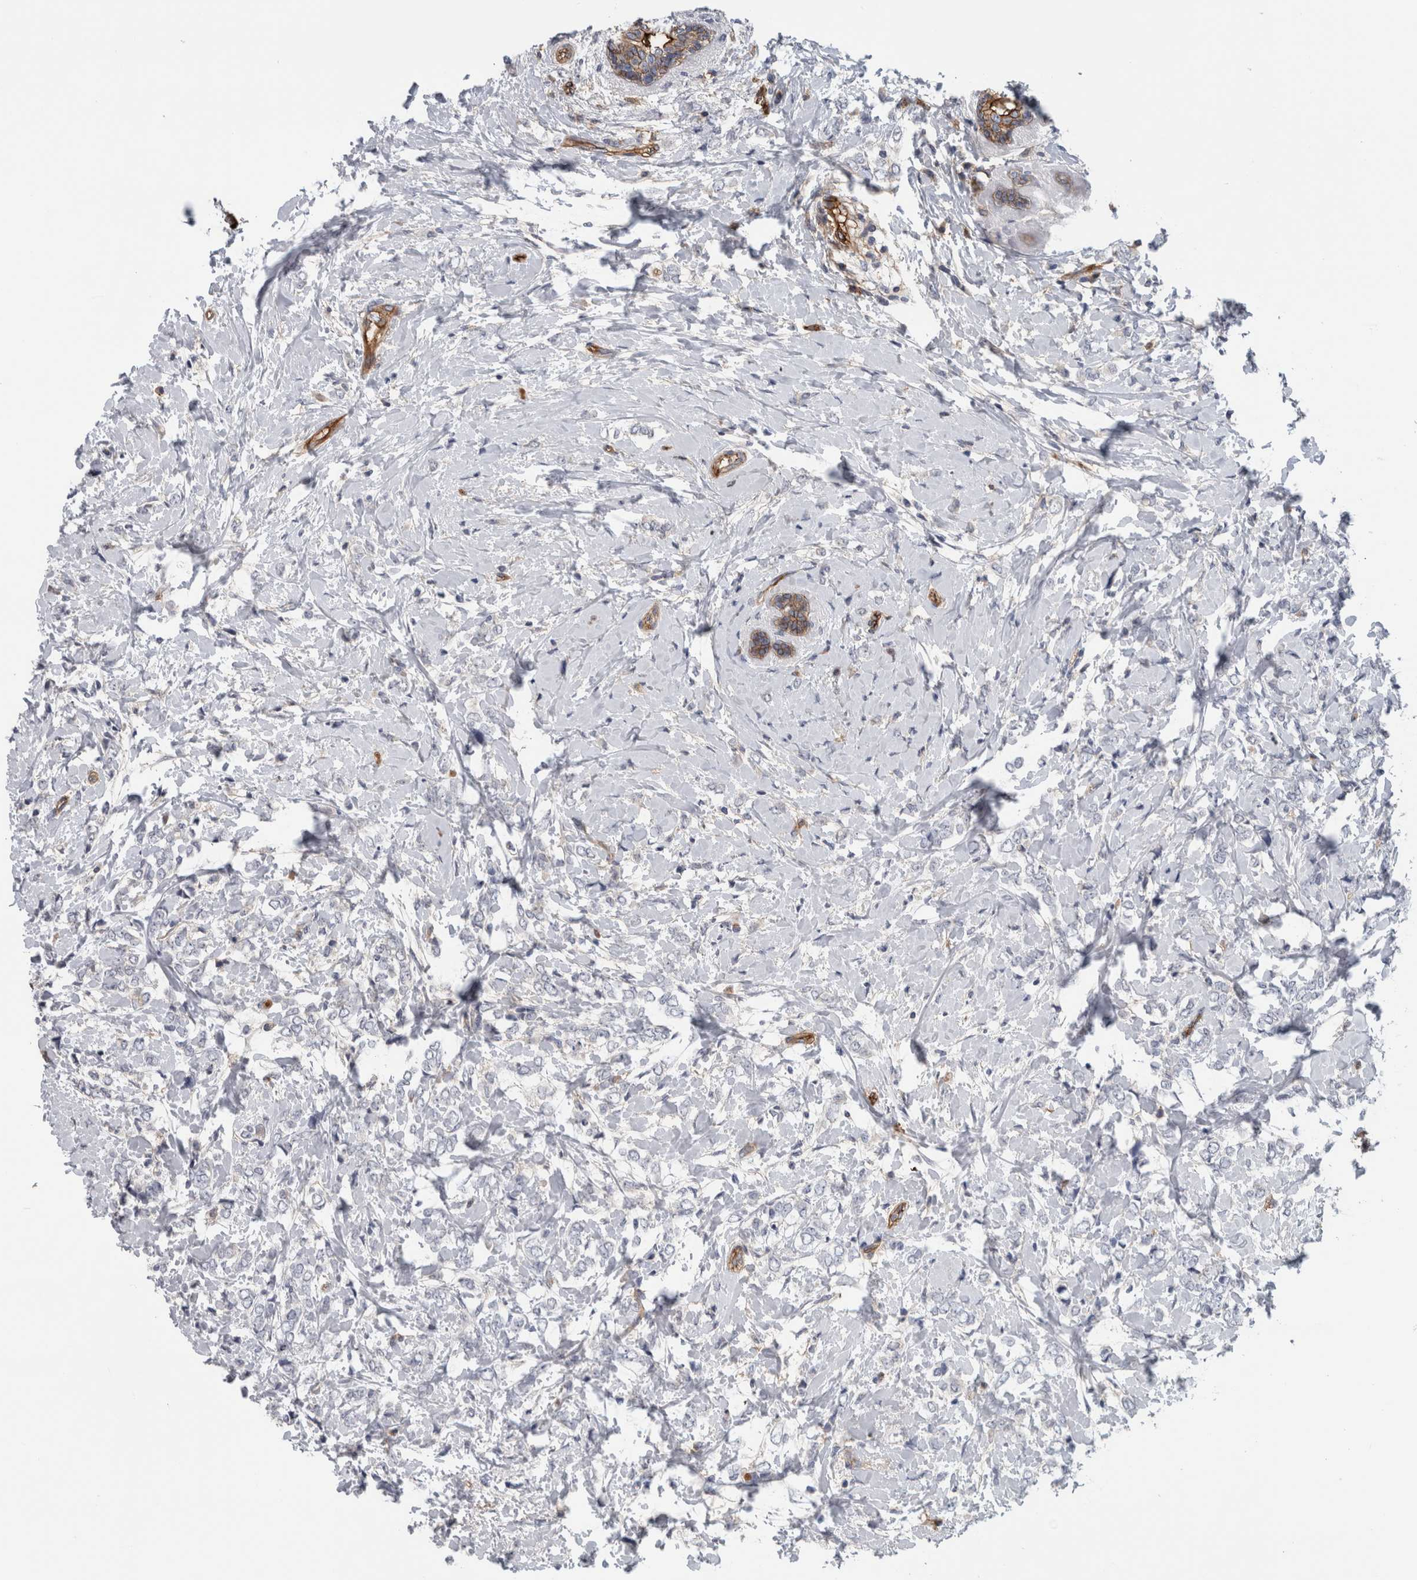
{"staining": {"intensity": "negative", "quantity": "none", "location": "none"}, "tissue": "breast cancer", "cell_type": "Tumor cells", "image_type": "cancer", "snomed": [{"axis": "morphology", "description": "Normal tissue, NOS"}, {"axis": "morphology", "description": "Lobular carcinoma"}, {"axis": "topography", "description": "Breast"}], "caption": "This is a photomicrograph of immunohistochemistry staining of lobular carcinoma (breast), which shows no staining in tumor cells.", "gene": "CD59", "patient": {"sex": "female", "age": 47}}